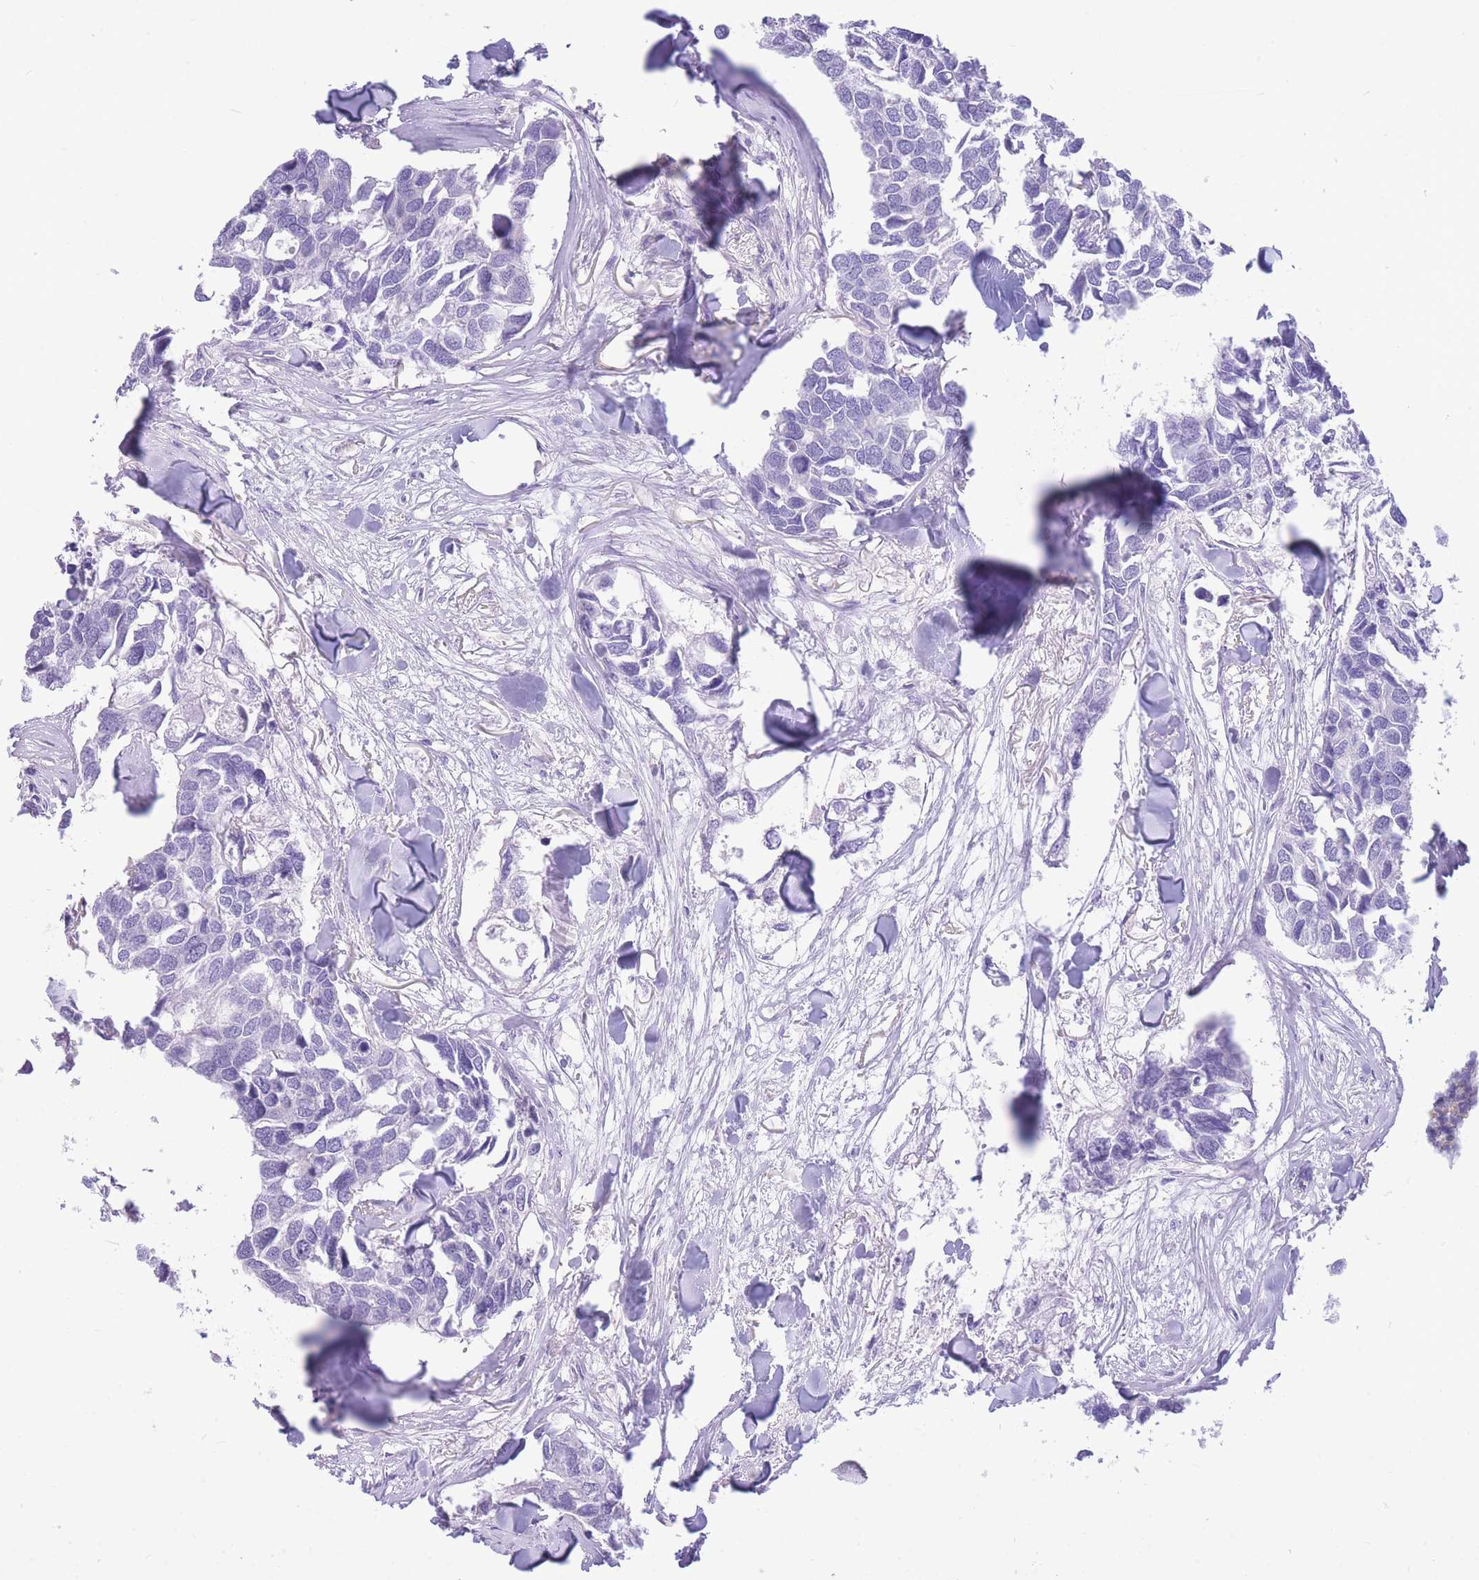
{"staining": {"intensity": "negative", "quantity": "none", "location": "none"}, "tissue": "breast cancer", "cell_type": "Tumor cells", "image_type": "cancer", "snomed": [{"axis": "morphology", "description": "Duct carcinoma"}, {"axis": "topography", "description": "Breast"}], "caption": "Histopathology image shows no significant protein expression in tumor cells of breast intraductal carcinoma. The staining is performed using DAB brown chromogen with nuclei counter-stained in using hematoxylin.", "gene": "ZNF311", "patient": {"sex": "female", "age": 83}}